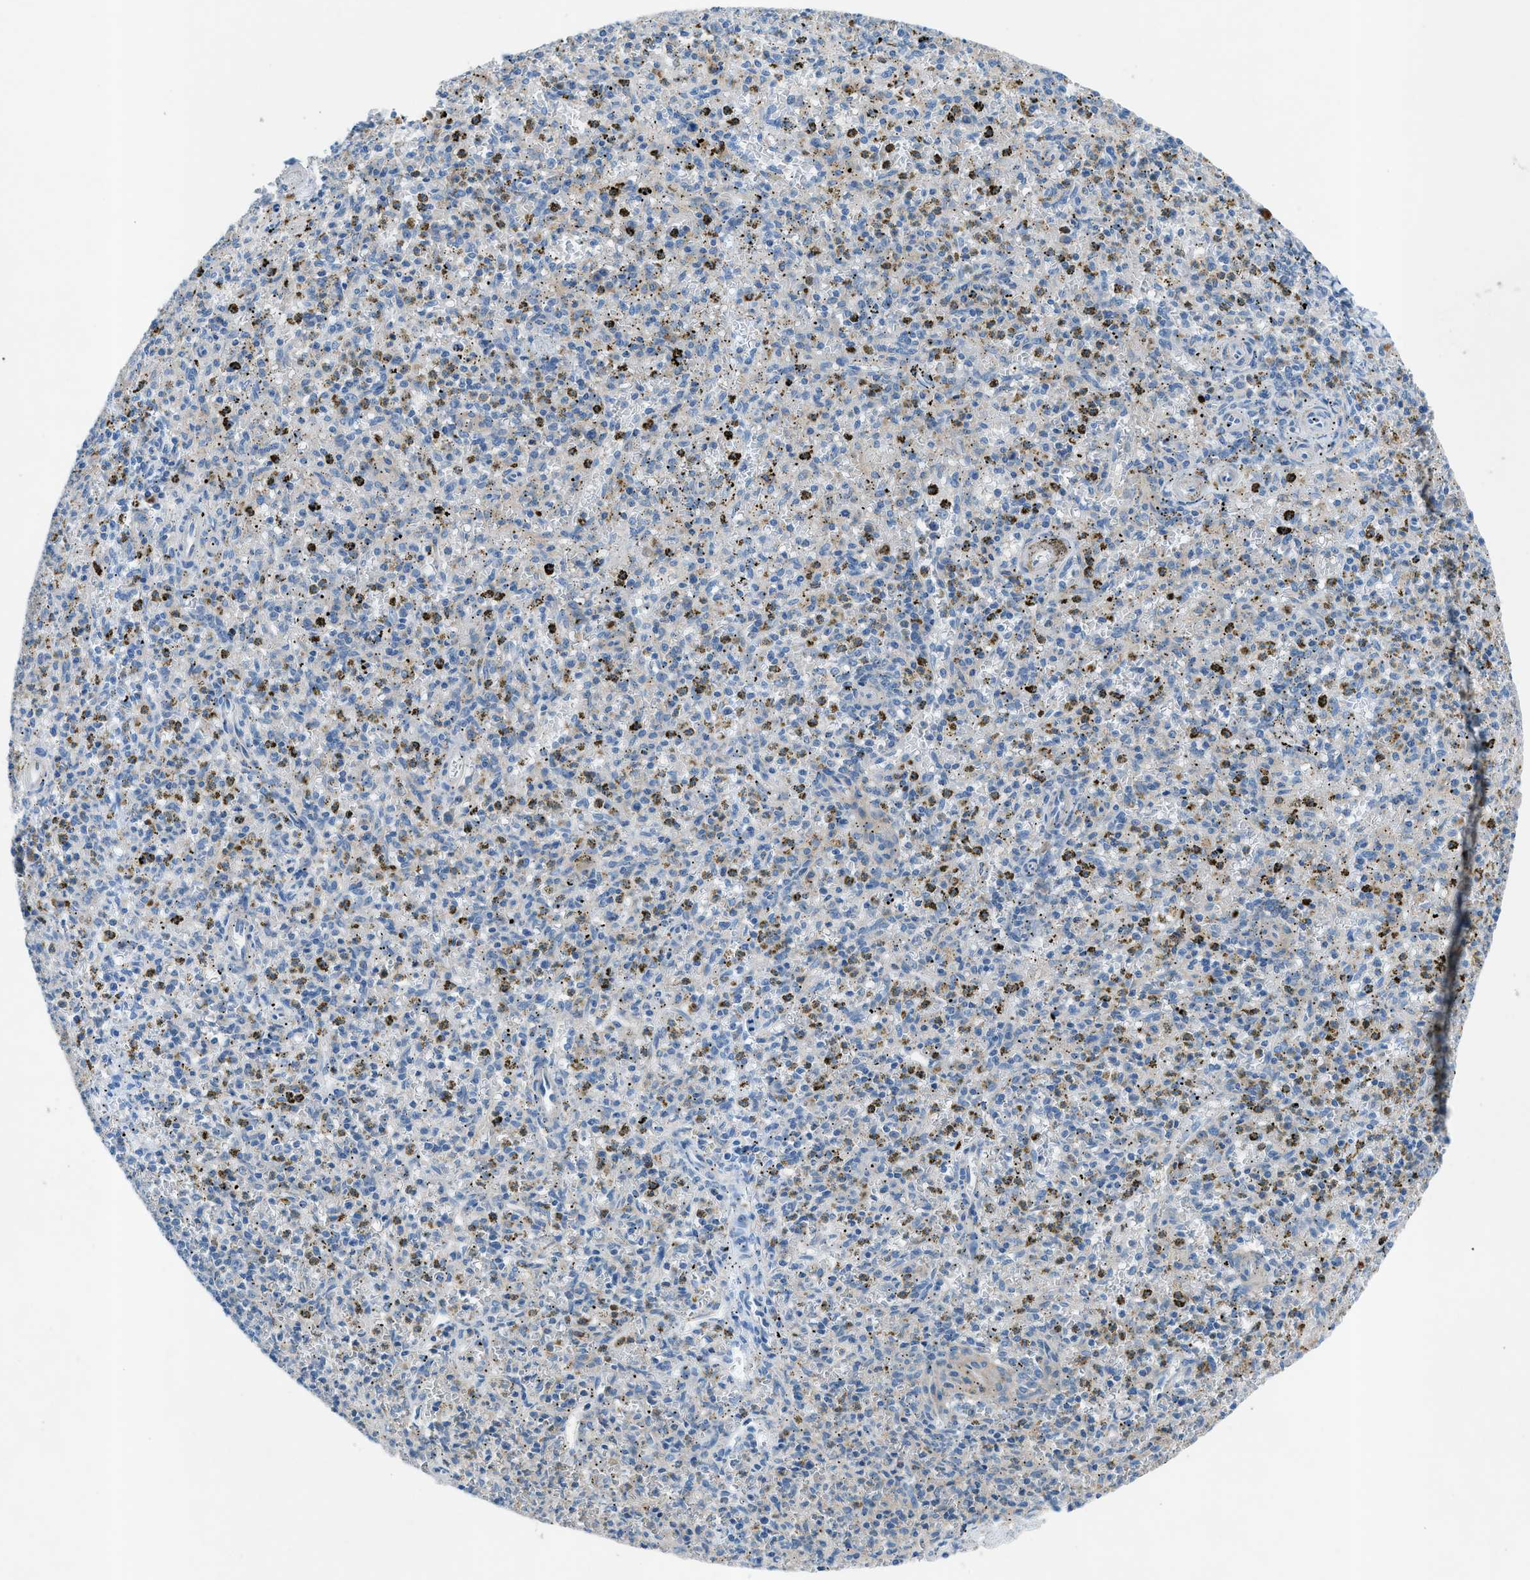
{"staining": {"intensity": "moderate", "quantity": "<25%", "location": "cytoplasmic/membranous"}, "tissue": "spleen", "cell_type": "Cells in red pulp", "image_type": "normal", "snomed": [{"axis": "morphology", "description": "Normal tissue, NOS"}, {"axis": "topography", "description": "Spleen"}], "caption": "A photomicrograph of spleen stained for a protein displays moderate cytoplasmic/membranous brown staining in cells in red pulp. The protein is shown in brown color, while the nuclei are stained blue.", "gene": "C5AR2", "patient": {"sex": "male", "age": 72}}